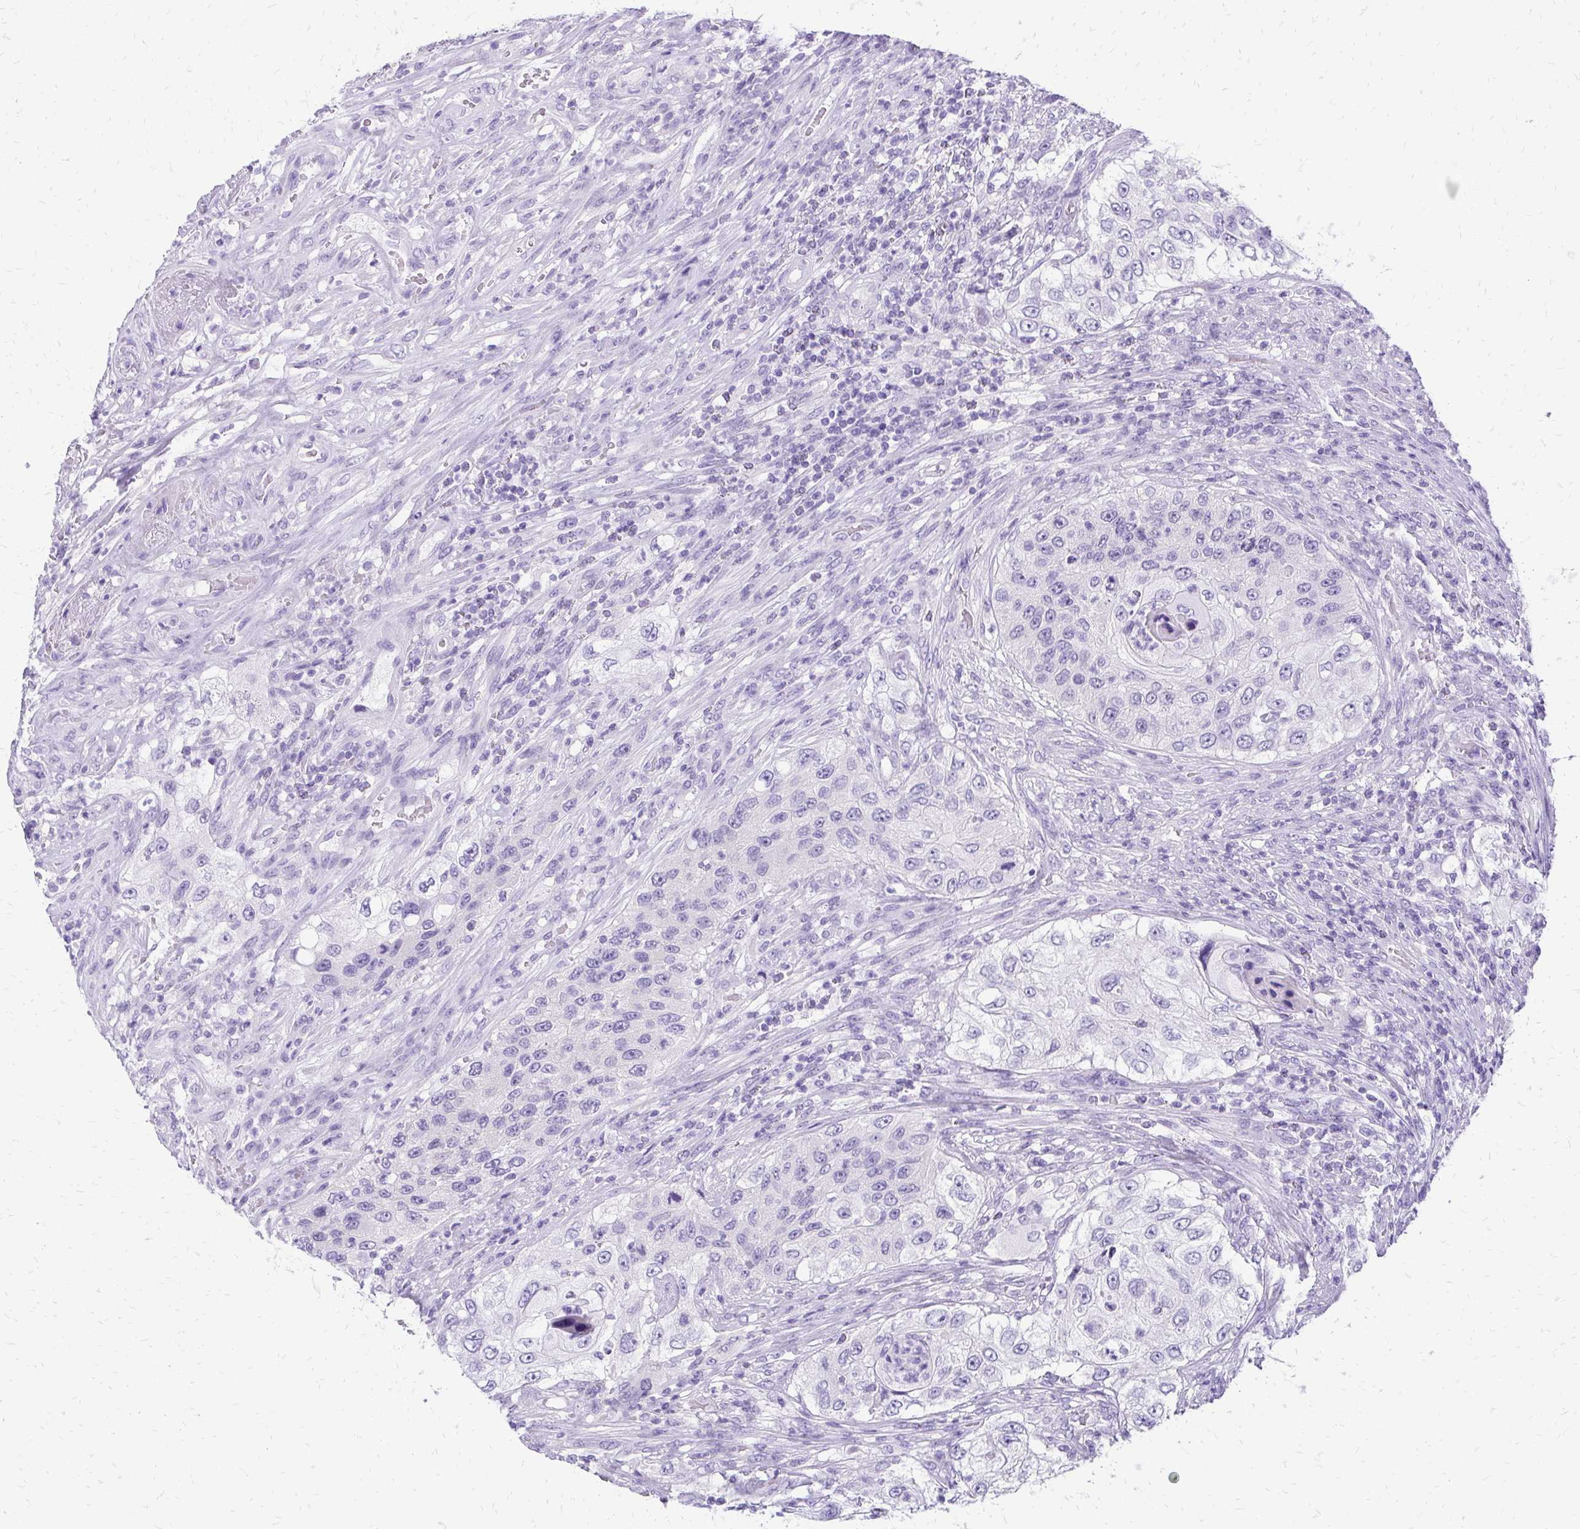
{"staining": {"intensity": "negative", "quantity": "none", "location": "none"}, "tissue": "urothelial cancer", "cell_type": "Tumor cells", "image_type": "cancer", "snomed": [{"axis": "morphology", "description": "Urothelial carcinoma, High grade"}, {"axis": "topography", "description": "Urinary bladder"}], "caption": "This micrograph is of high-grade urothelial carcinoma stained with immunohistochemistry (IHC) to label a protein in brown with the nuclei are counter-stained blue. There is no expression in tumor cells.", "gene": "SLC32A1", "patient": {"sex": "female", "age": 60}}